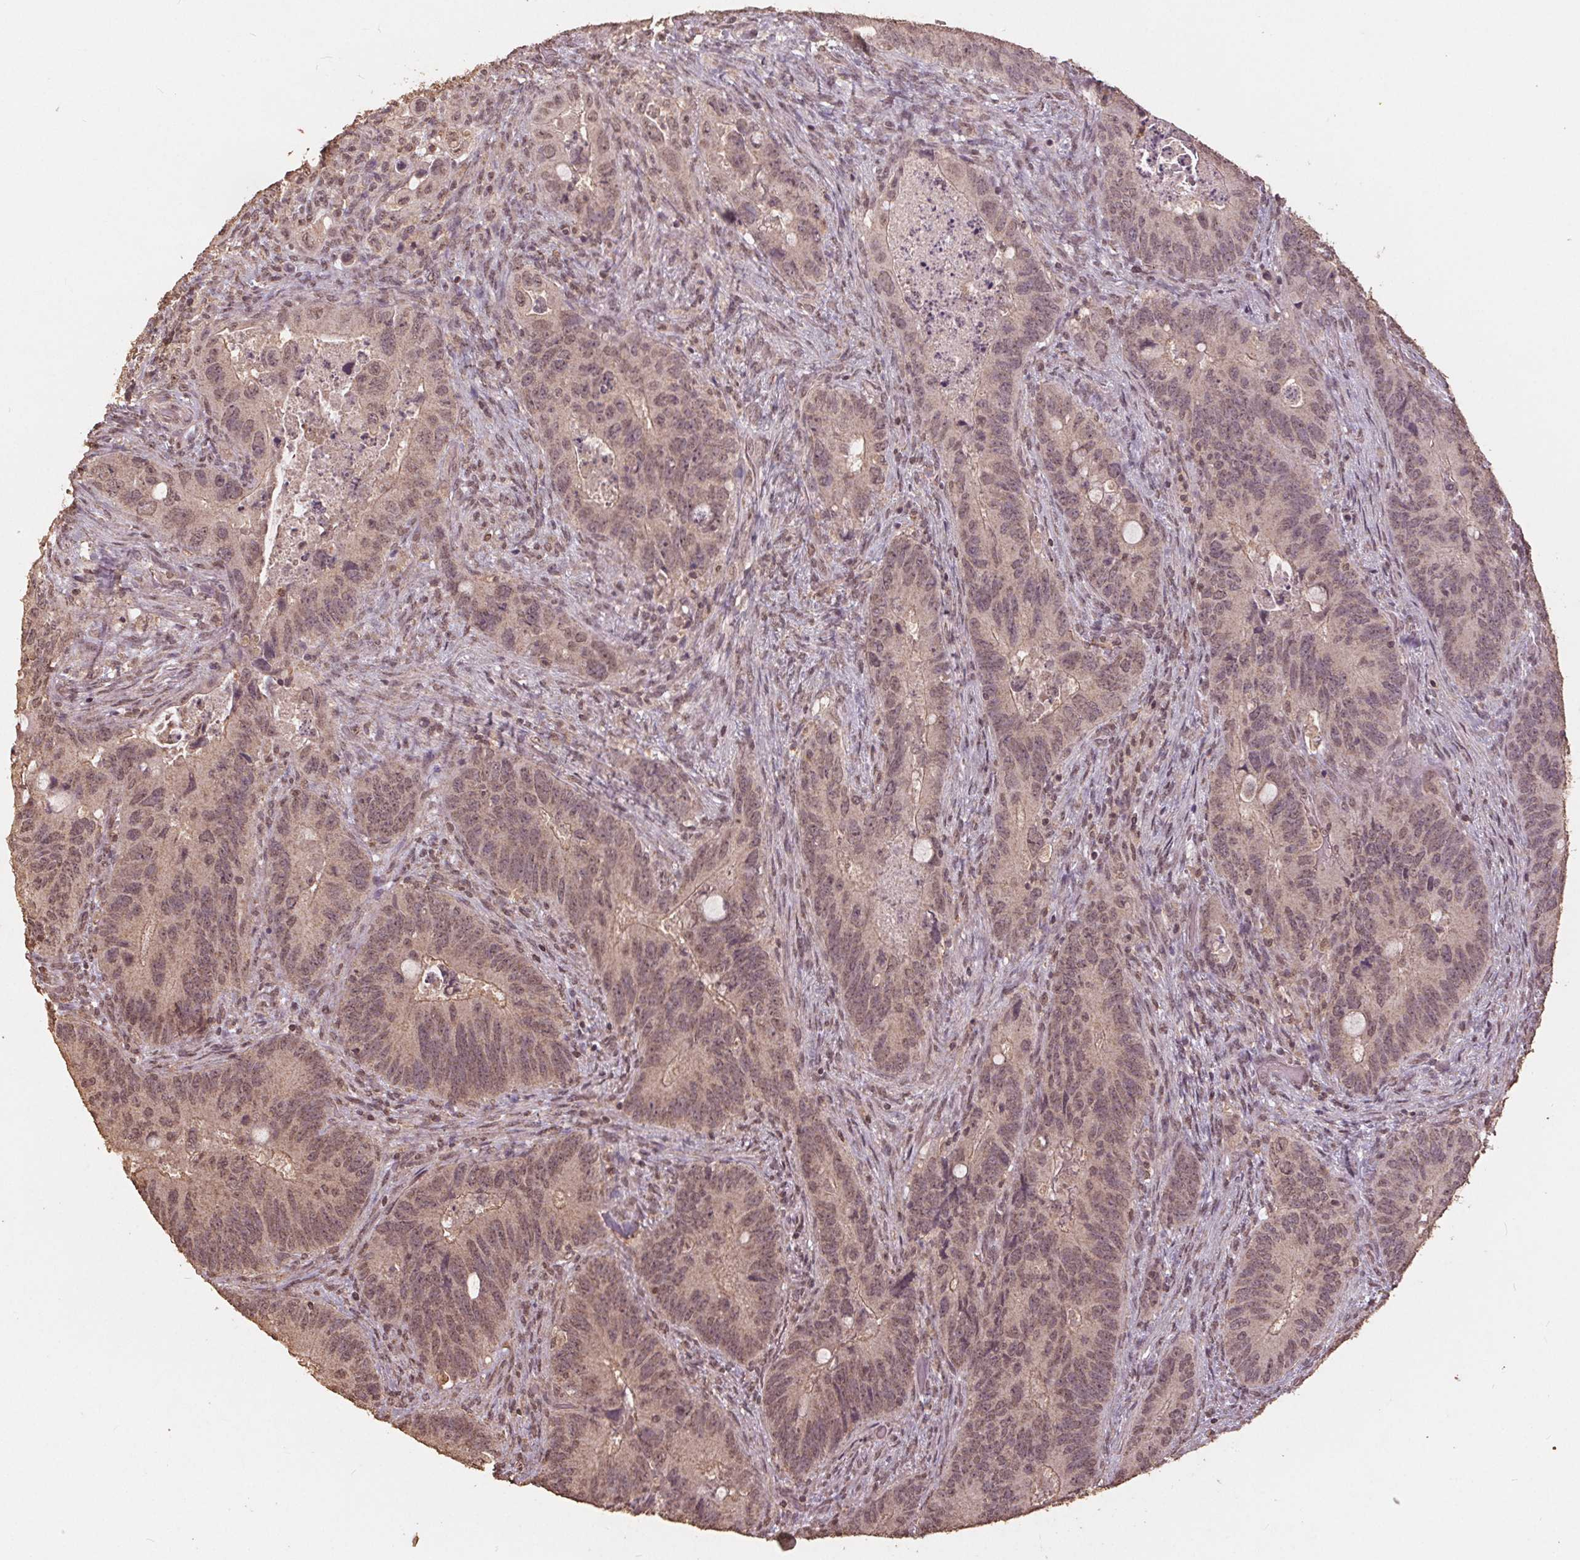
{"staining": {"intensity": "weak", "quantity": "25%-75%", "location": "cytoplasmic/membranous,nuclear"}, "tissue": "colorectal cancer", "cell_type": "Tumor cells", "image_type": "cancer", "snomed": [{"axis": "morphology", "description": "Adenocarcinoma, NOS"}, {"axis": "topography", "description": "Rectum"}], "caption": "This micrograph displays immunohistochemistry staining of human colorectal cancer, with low weak cytoplasmic/membranous and nuclear expression in about 25%-75% of tumor cells.", "gene": "DSG3", "patient": {"sex": "male", "age": 78}}